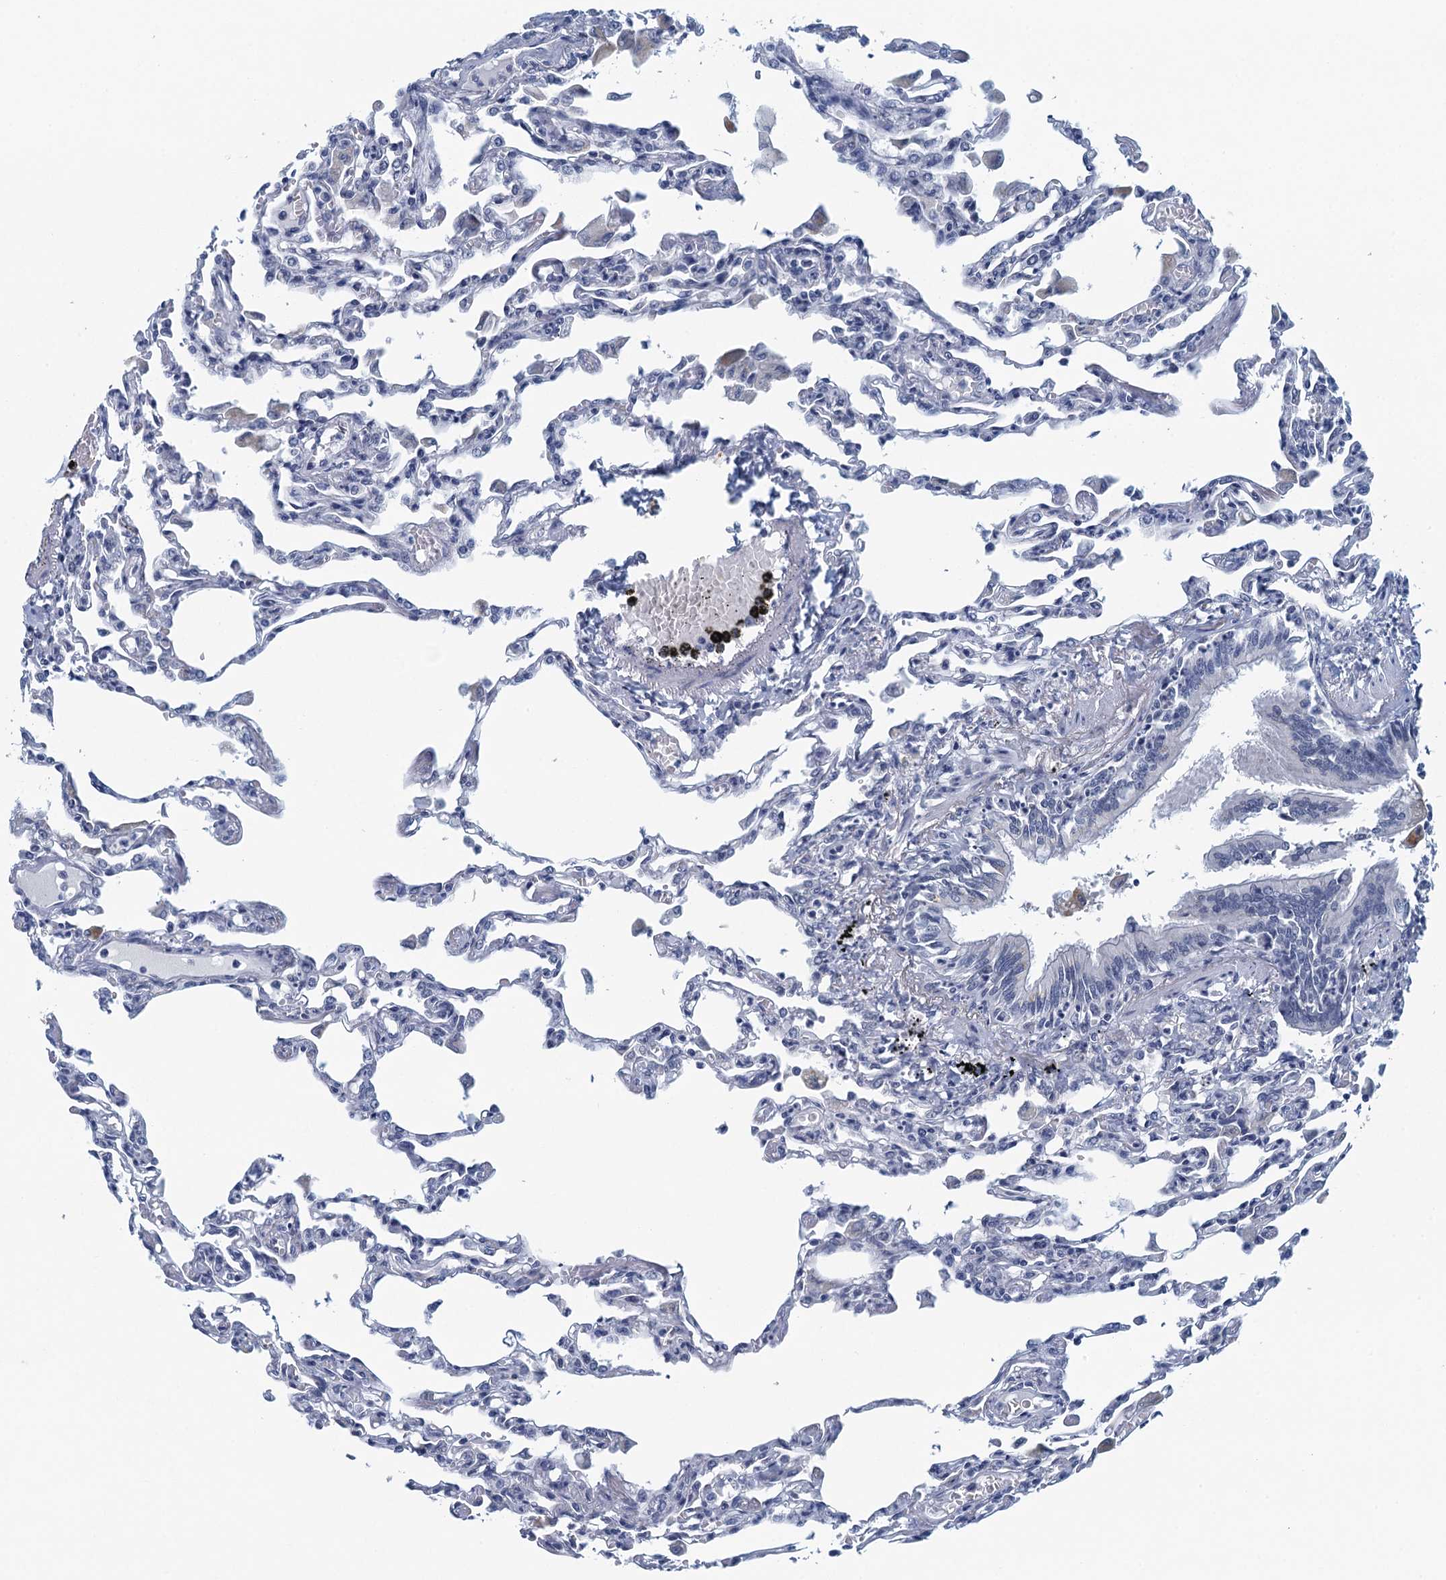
{"staining": {"intensity": "negative", "quantity": "none", "location": "none"}, "tissue": "lung", "cell_type": "Alveolar cells", "image_type": "normal", "snomed": [{"axis": "morphology", "description": "Normal tissue, NOS"}, {"axis": "topography", "description": "Bronchus"}, {"axis": "topography", "description": "Lung"}], "caption": "DAB (3,3'-diaminobenzidine) immunohistochemical staining of benign human lung reveals no significant positivity in alveolar cells.", "gene": "C16orf95", "patient": {"sex": "female", "age": 49}}